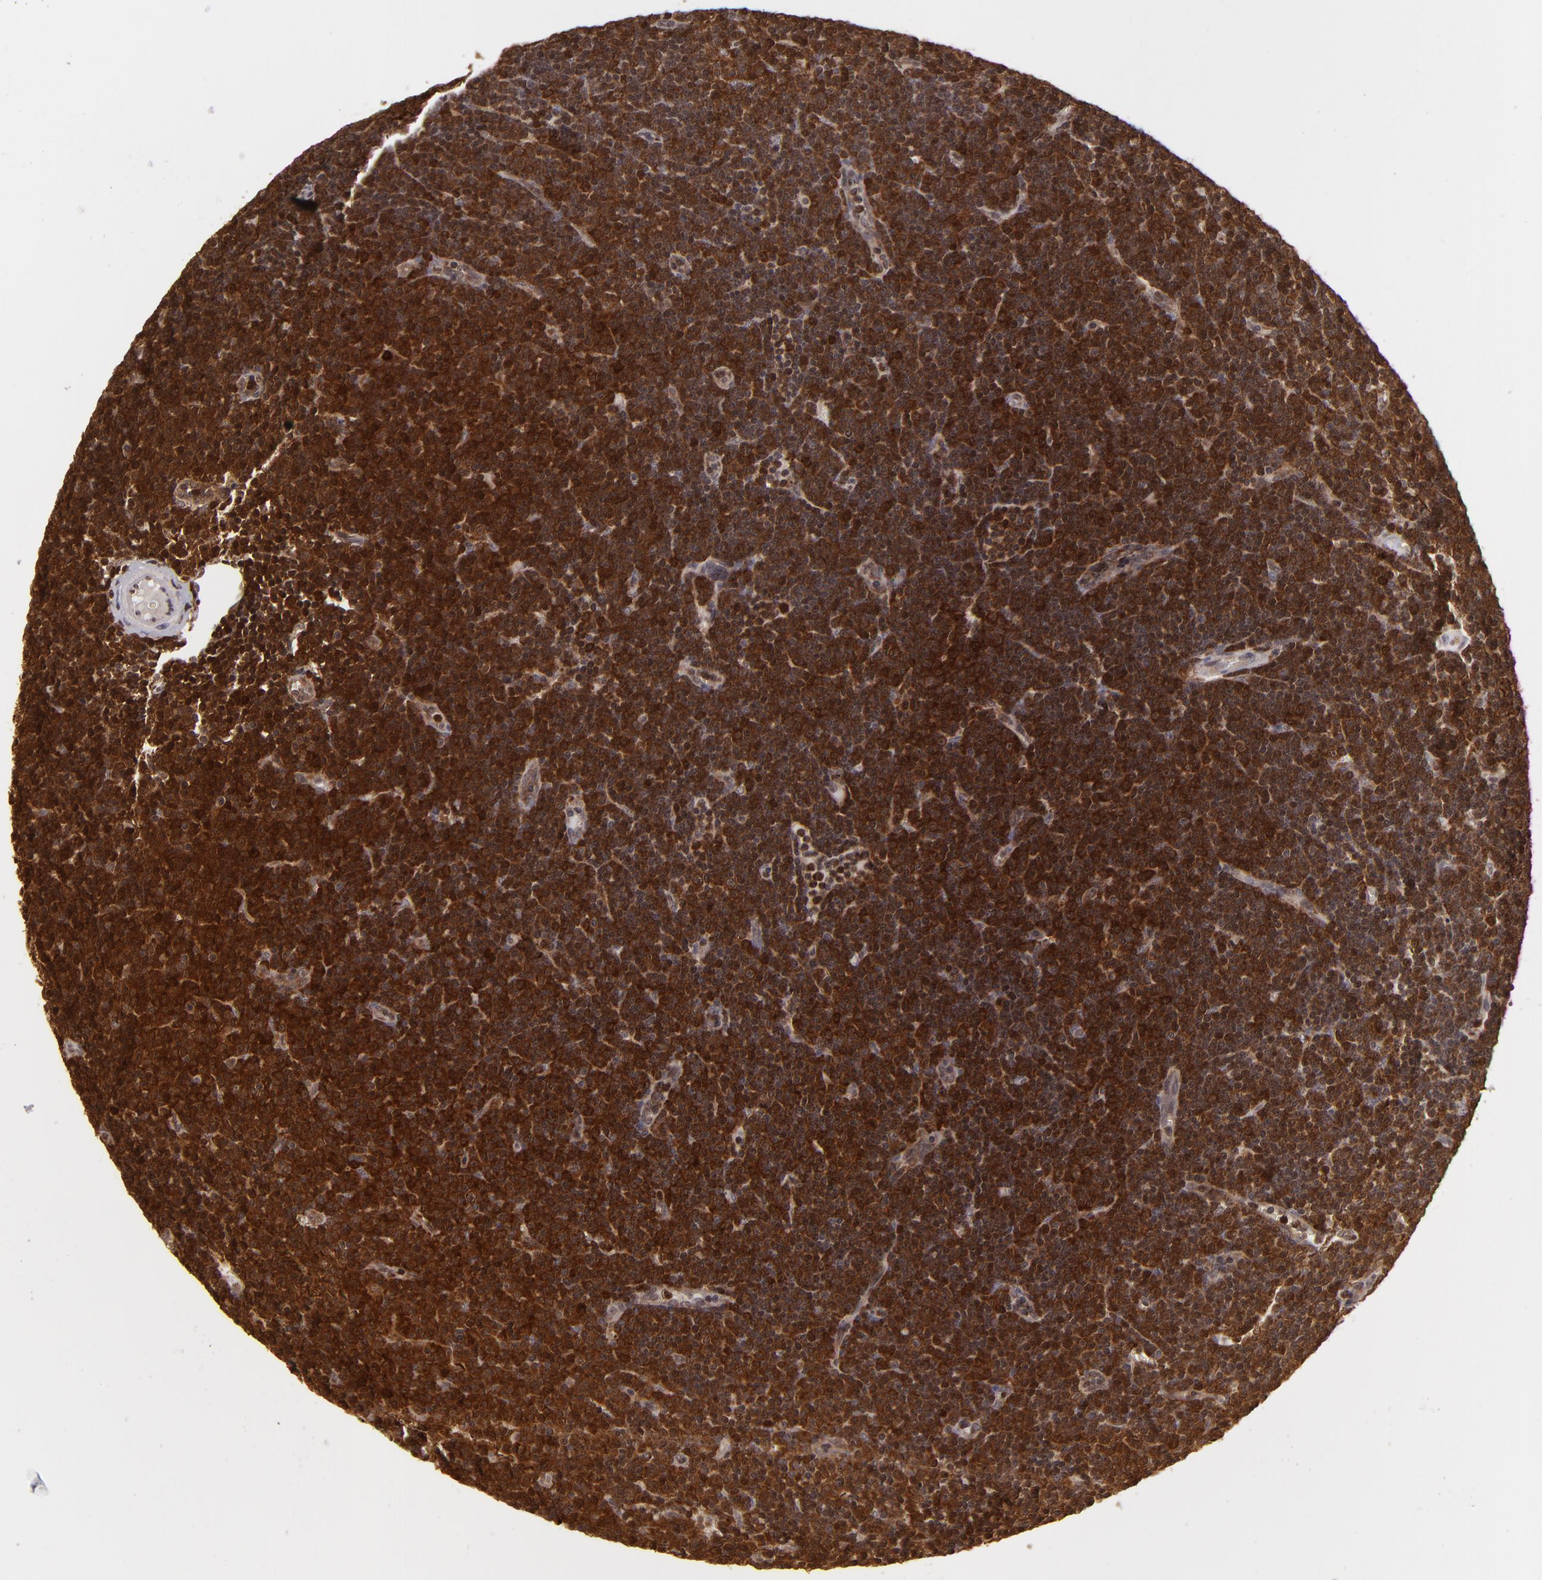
{"staining": {"intensity": "strong", "quantity": ">75%", "location": "cytoplasmic/membranous,nuclear"}, "tissue": "lymphoma", "cell_type": "Tumor cells", "image_type": "cancer", "snomed": [{"axis": "morphology", "description": "Malignant lymphoma, non-Hodgkin's type, Low grade"}, {"axis": "topography", "description": "Lymph node"}], "caption": "Immunohistochemical staining of human malignant lymphoma, non-Hodgkin's type (low-grade) shows high levels of strong cytoplasmic/membranous and nuclear positivity in approximately >75% of tumor cells. The staining was performed using DAB (3,3'-diaminobenzidine), with brown indicating positive protein expression. Nuclei are stained blue with hematoxylin.", "gene": "ZBTB33", "patient": {"sex": "male", "age": 57}}